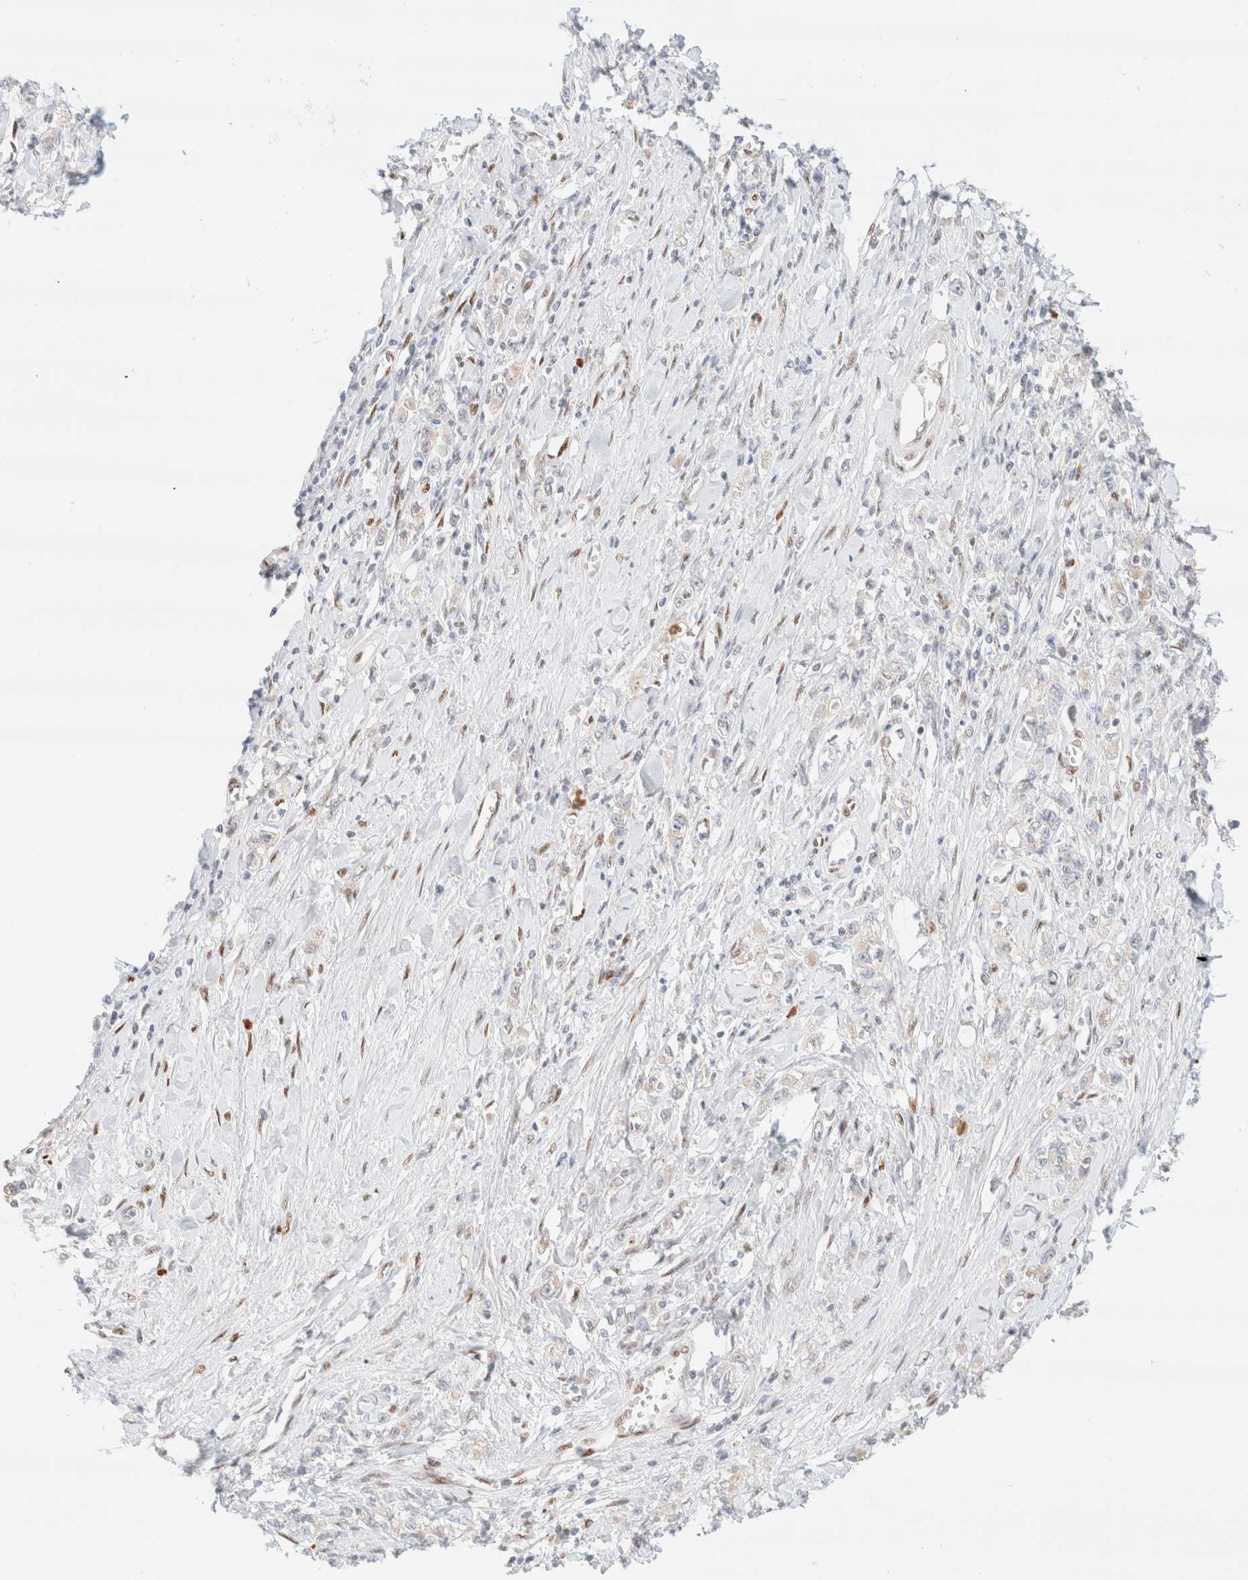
{"staining": {"intensity": "negative", "quantity": "none", "location": "none"}, "tissue": "stomach cancer", "cell_type": "Tumor cells", "image_type": "cancer", "snomed": [{"axis": "morphology", "description": "Adenocarcinoma, NOS"}, {"axis": "topography", "description": "Stomach"}], "caption": "This micrograph is of stomach cancer (adenocarcinoma) stained with immunohistochemistry to label a protein in brown with the nuclei are counter-stained blue. There is no staining in tumor cells.", "gene": "CIC", "patient": {"sex": "female", "age": 76}}